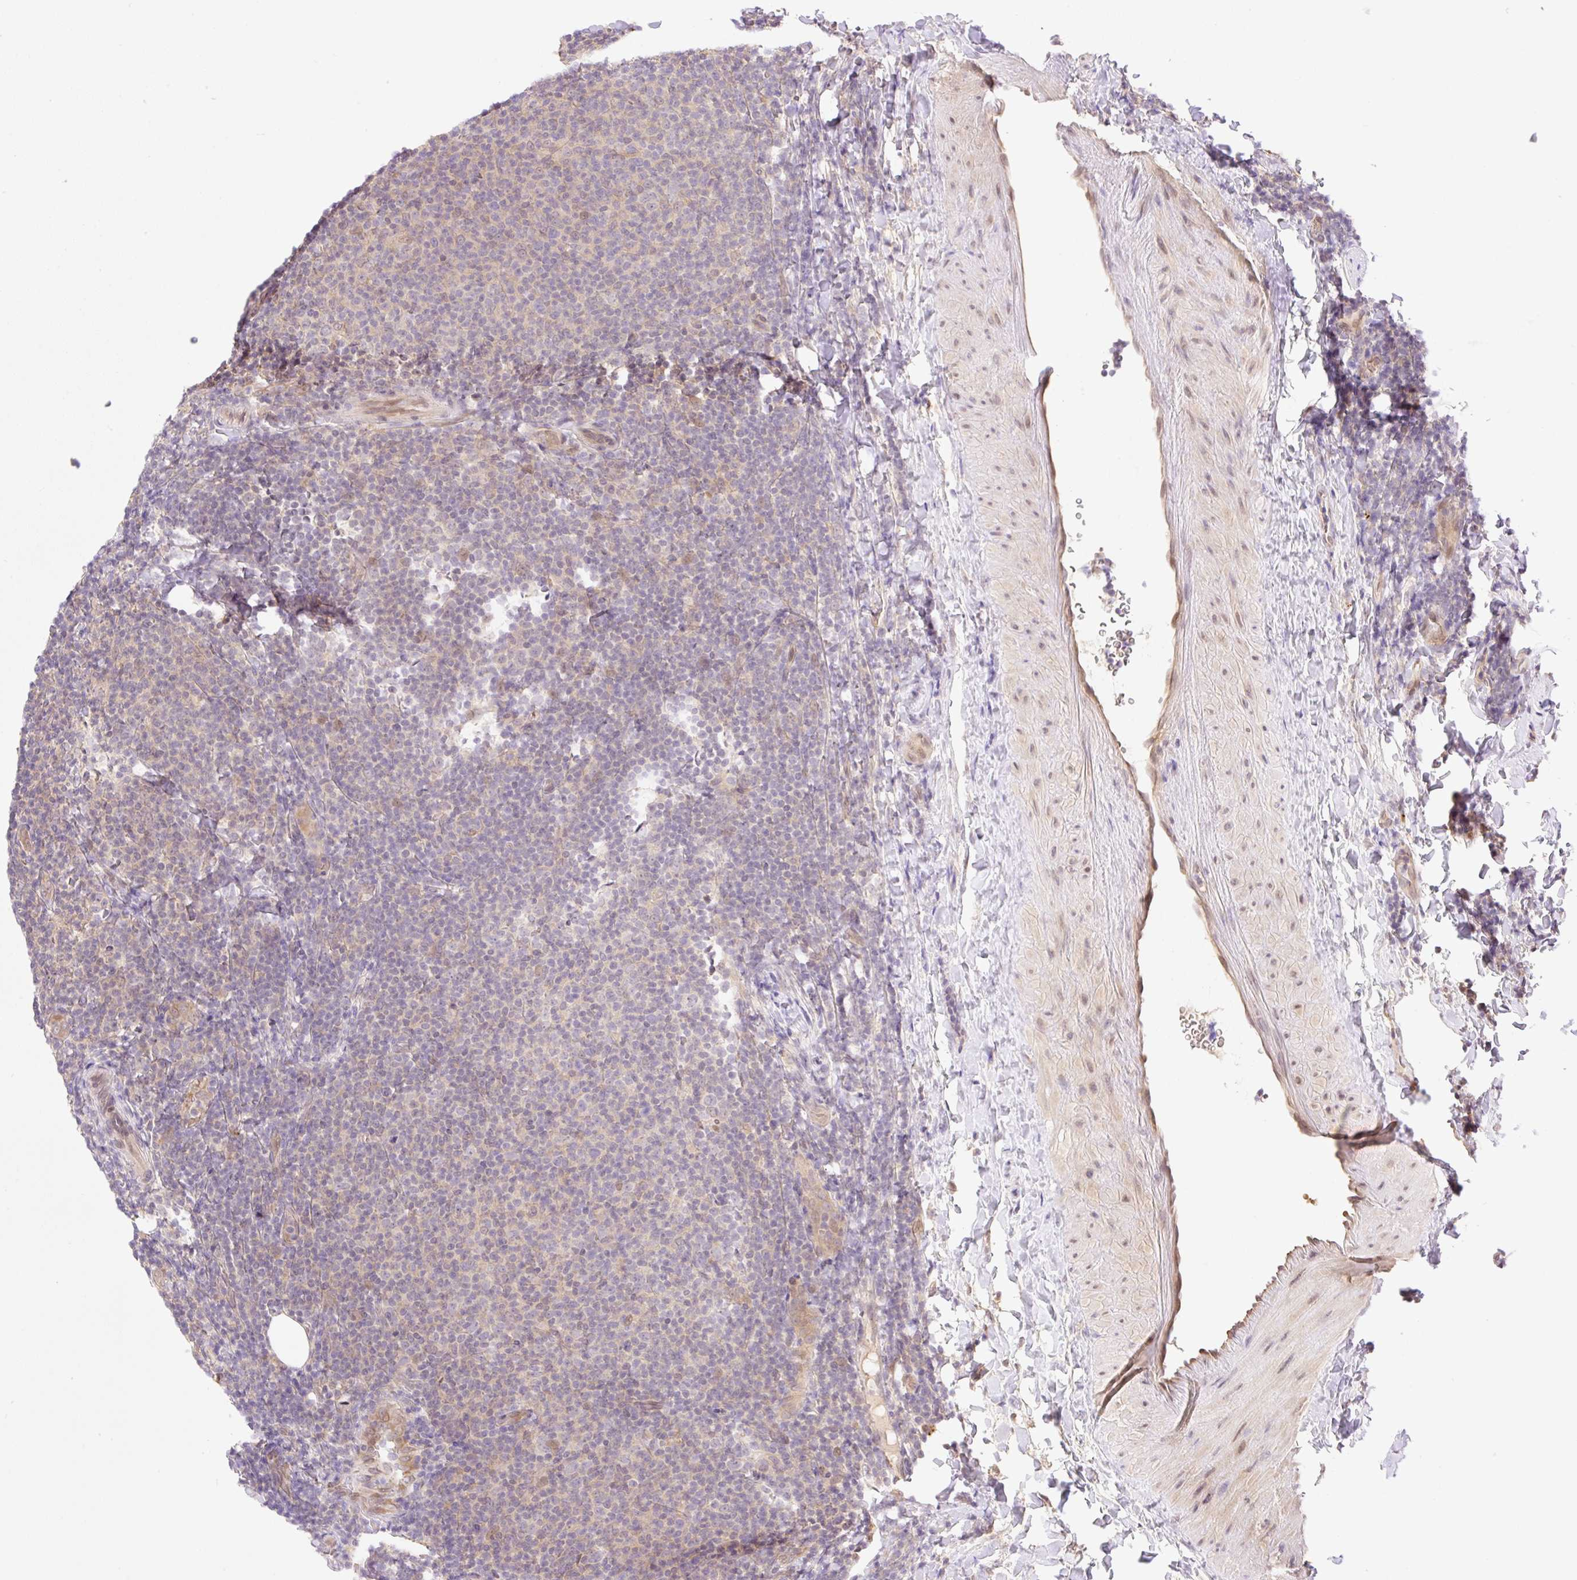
{"staining": {"intensity": "weak", "quantity": "25%-75%", "location": "cytoplasmic/membranous,nuclear"}, "tissue": "lymphoma", "cell_type": "Tumor cells", "image_type": "cancer", "snomed": [{"axis": "morphology", "description": "Malignant lymphoma, non-Hodgkin's type, Low grade"}, {"axis": "topography", "description": "Lymph node"}], "caption": "Lymphoma stained with immunohistochemistry displays weak cytoplasmic/membranous and nuclear staining in about 25%-75% of tumor cells.", "gene": "VPS25", "patient": {"sex": "male", "age": 66}}